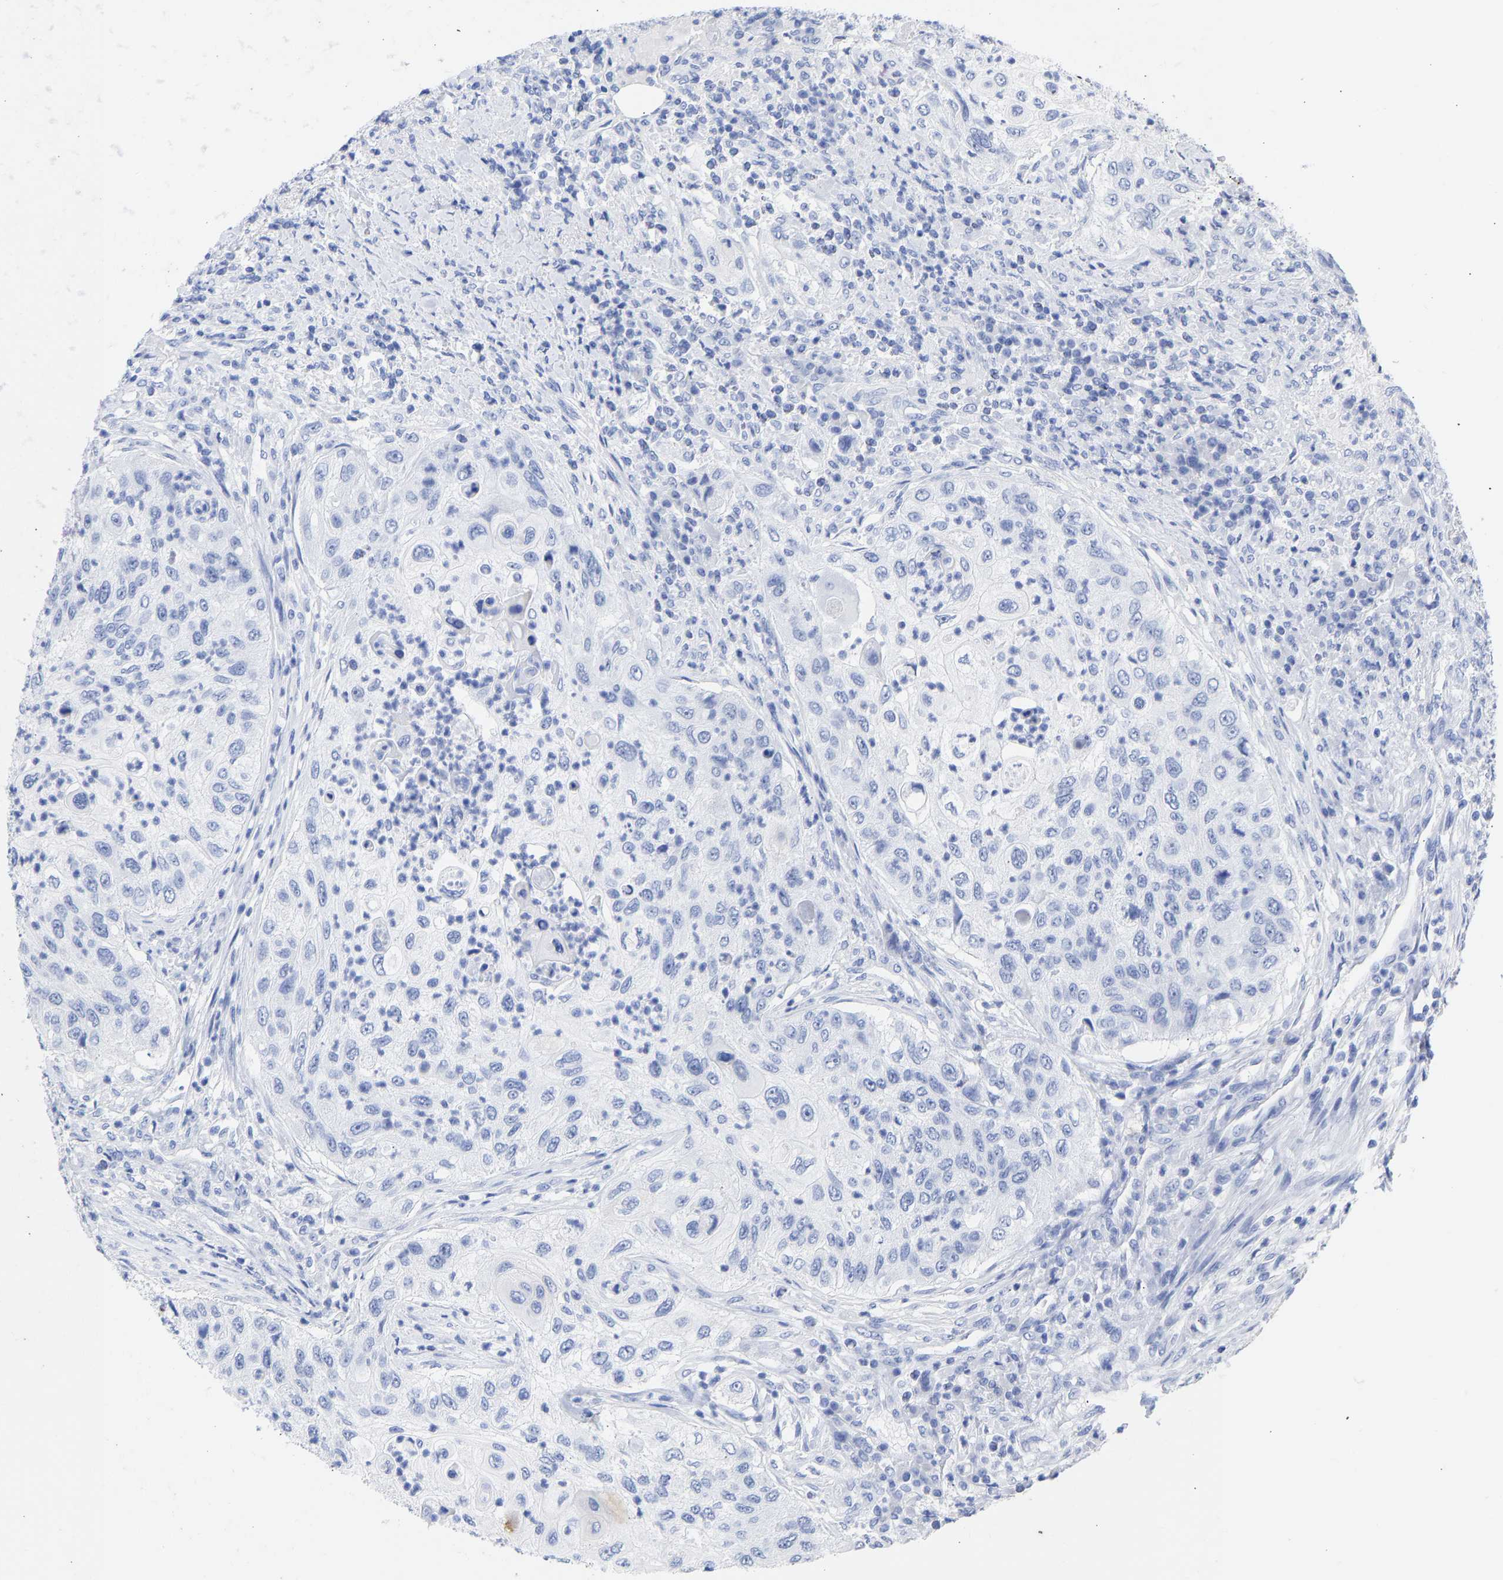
{"staining": {"intensity": "negative", "quantity": "none", "location": "none"}, "tissue": "urothelial cancer", "cell_type": "Tumor cells", "image_type": "cancer", "snomed": [{"axis": "morphology", "description": "Urothelial carcinoma, High grade"}, {"axis": "topography", "description": "Urinary bladder"}], "caption": "DAB (3,3'-diaminobenzidine) immunohistochemical staining of human urothelial carcinoma (high-grade) demonstrates no significant expression in tumor cells.", "gene": "KRT1", "patient": {"sex": "female", "age": 60}}